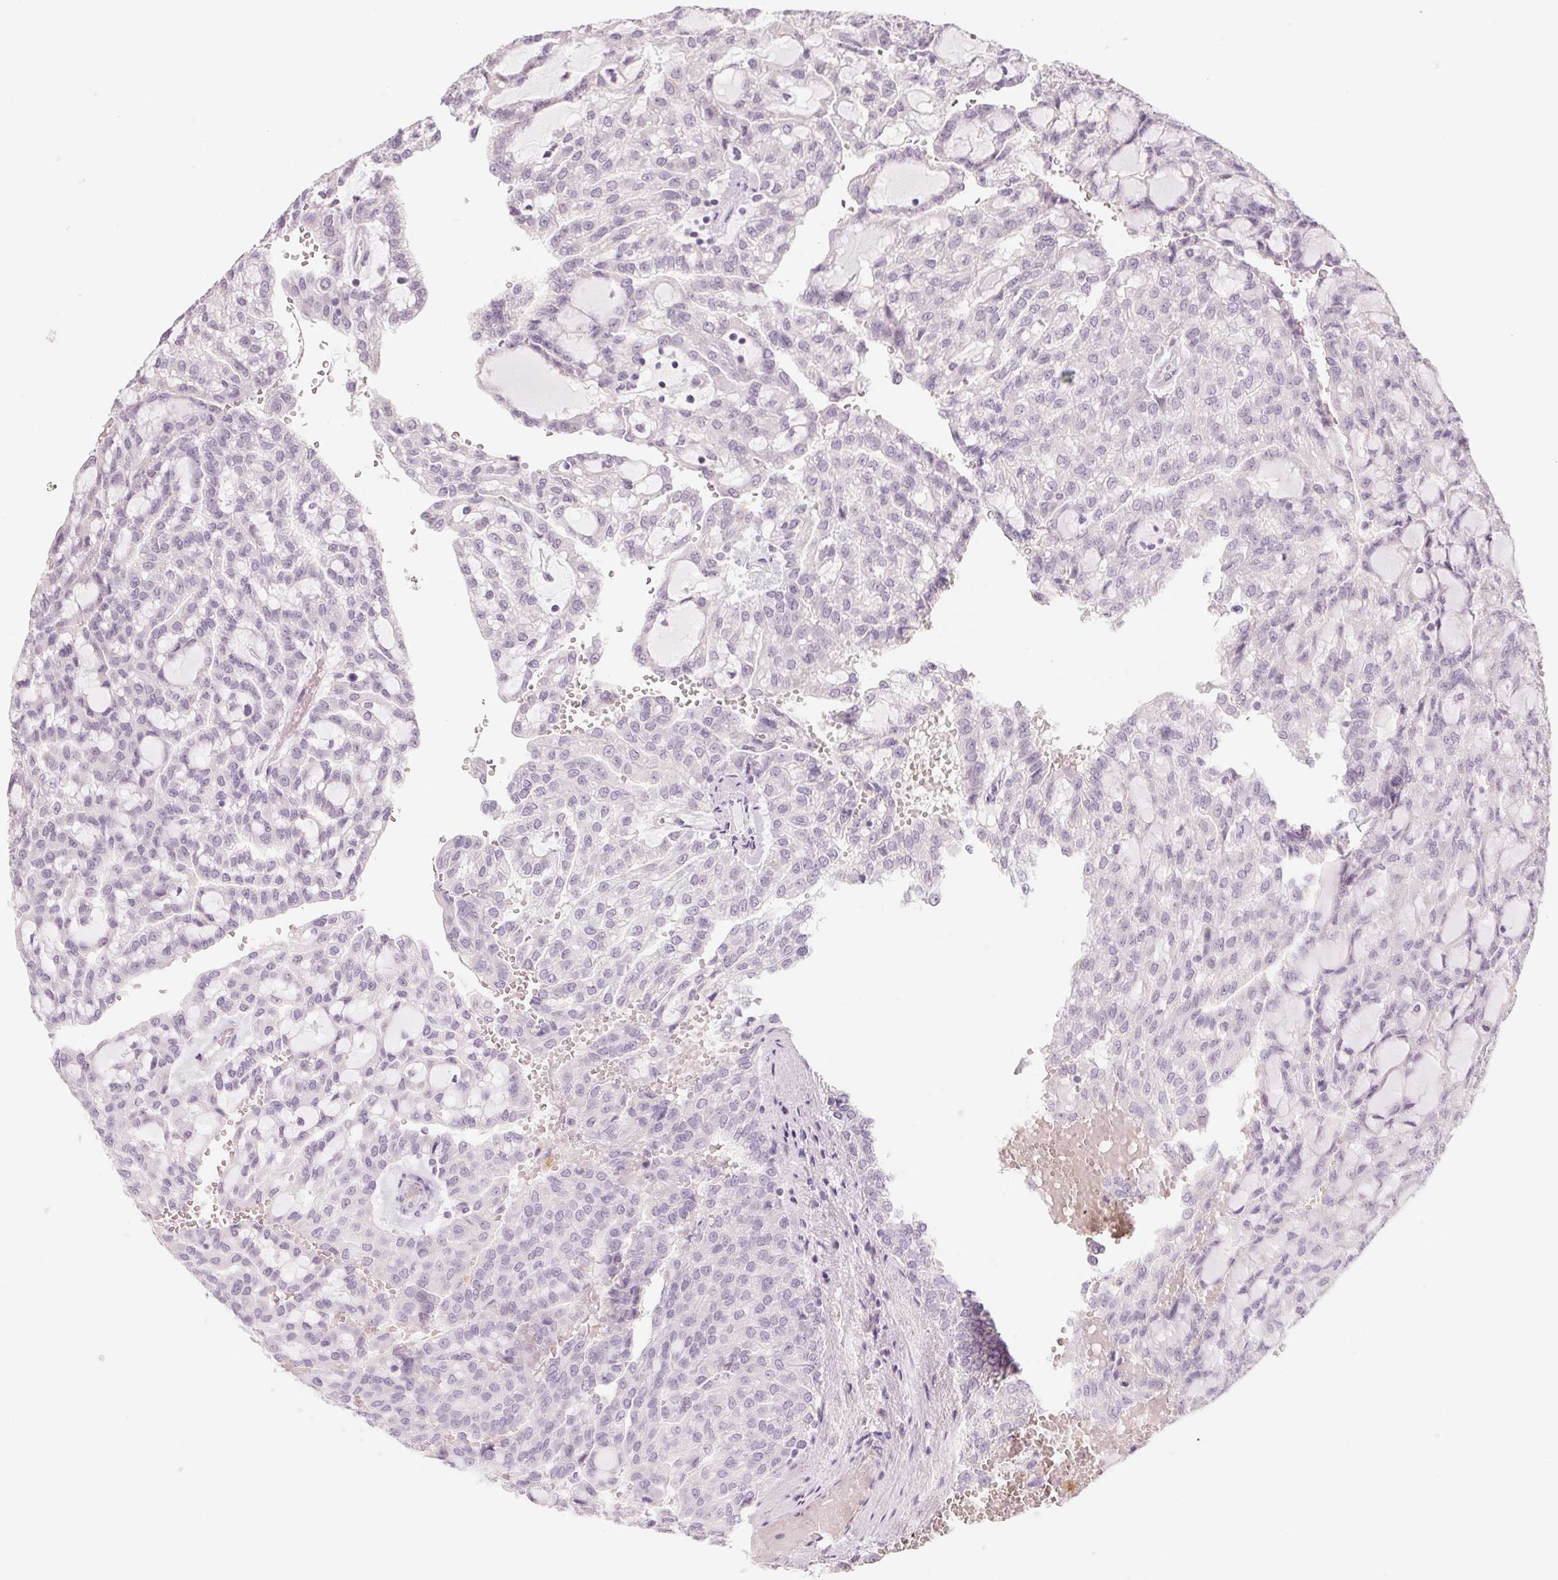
{"staining": {"intensity": "negative", "quantity": "none", "location": "none"}, "tissue": "renal cancer", "cell_type": "Tumor cells", "image_type": "cancer", "snomed": [{"axis": "morphology", "description": "Adenocarcinoma, NOS"}, {"axis": "topography", "description": "Kidney"}], "caption": "Tumor cells are negative for brown protein staining in renal cancer (adenocarcinoma). The staining is performed using DAB brown chromogen with nuclei counter-stained in using hematoxylin.", "gene": "POU1F1", "patient": {"sex": "male", "age": 63}}